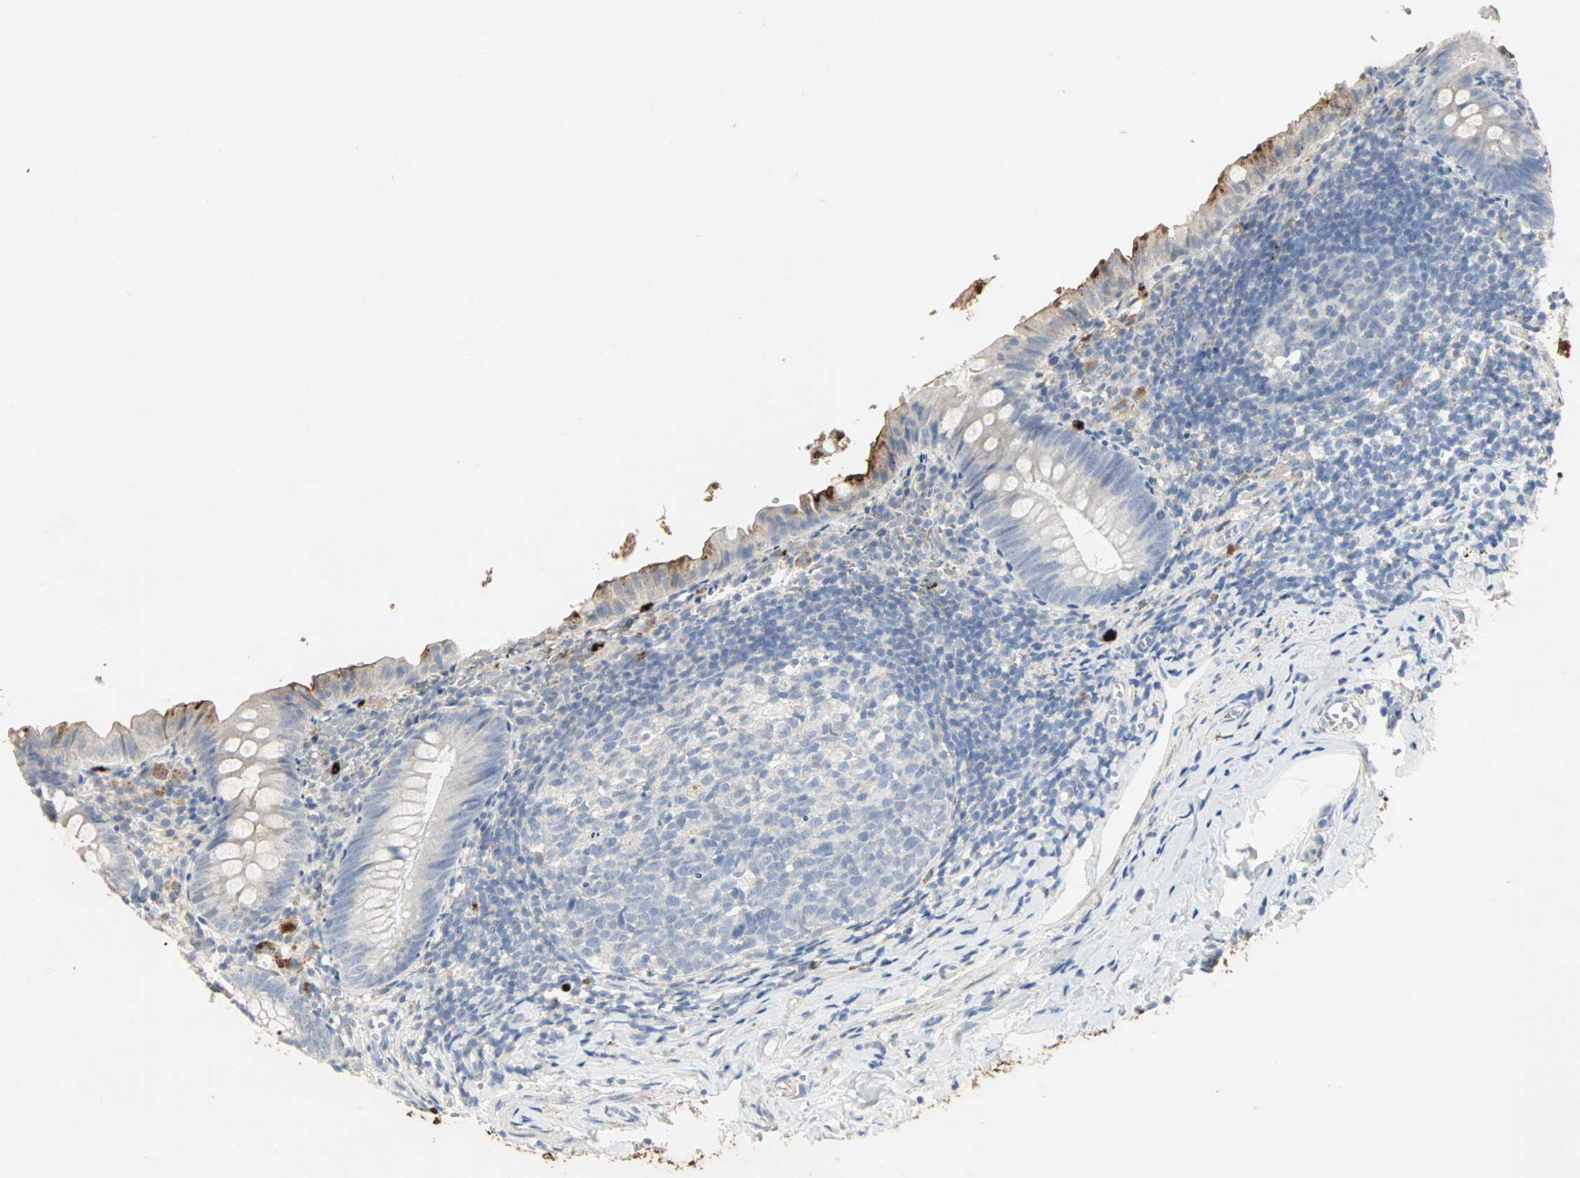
{"staining": {"intensity": "strong", "quantity": "<25%", "location": "cytoplasmic/membranous"}, "tissue": "appendix", "cell_type": "Glandular cells", "image_type": "normal", "snomed": [{"axis": "morphology", "description": "Normal tissue, NOS"}, {"axis": "topography", "description": "Appendix"}], "caption": "This histopathology image displays immunohistochemistry (IHC) staining of normal appendix, with medium strong cytoplasmic/membranous expression in about <25% of glandular cells.", "gene": "CEACAM6", "patient": {"sex": "female", "age": 10}}